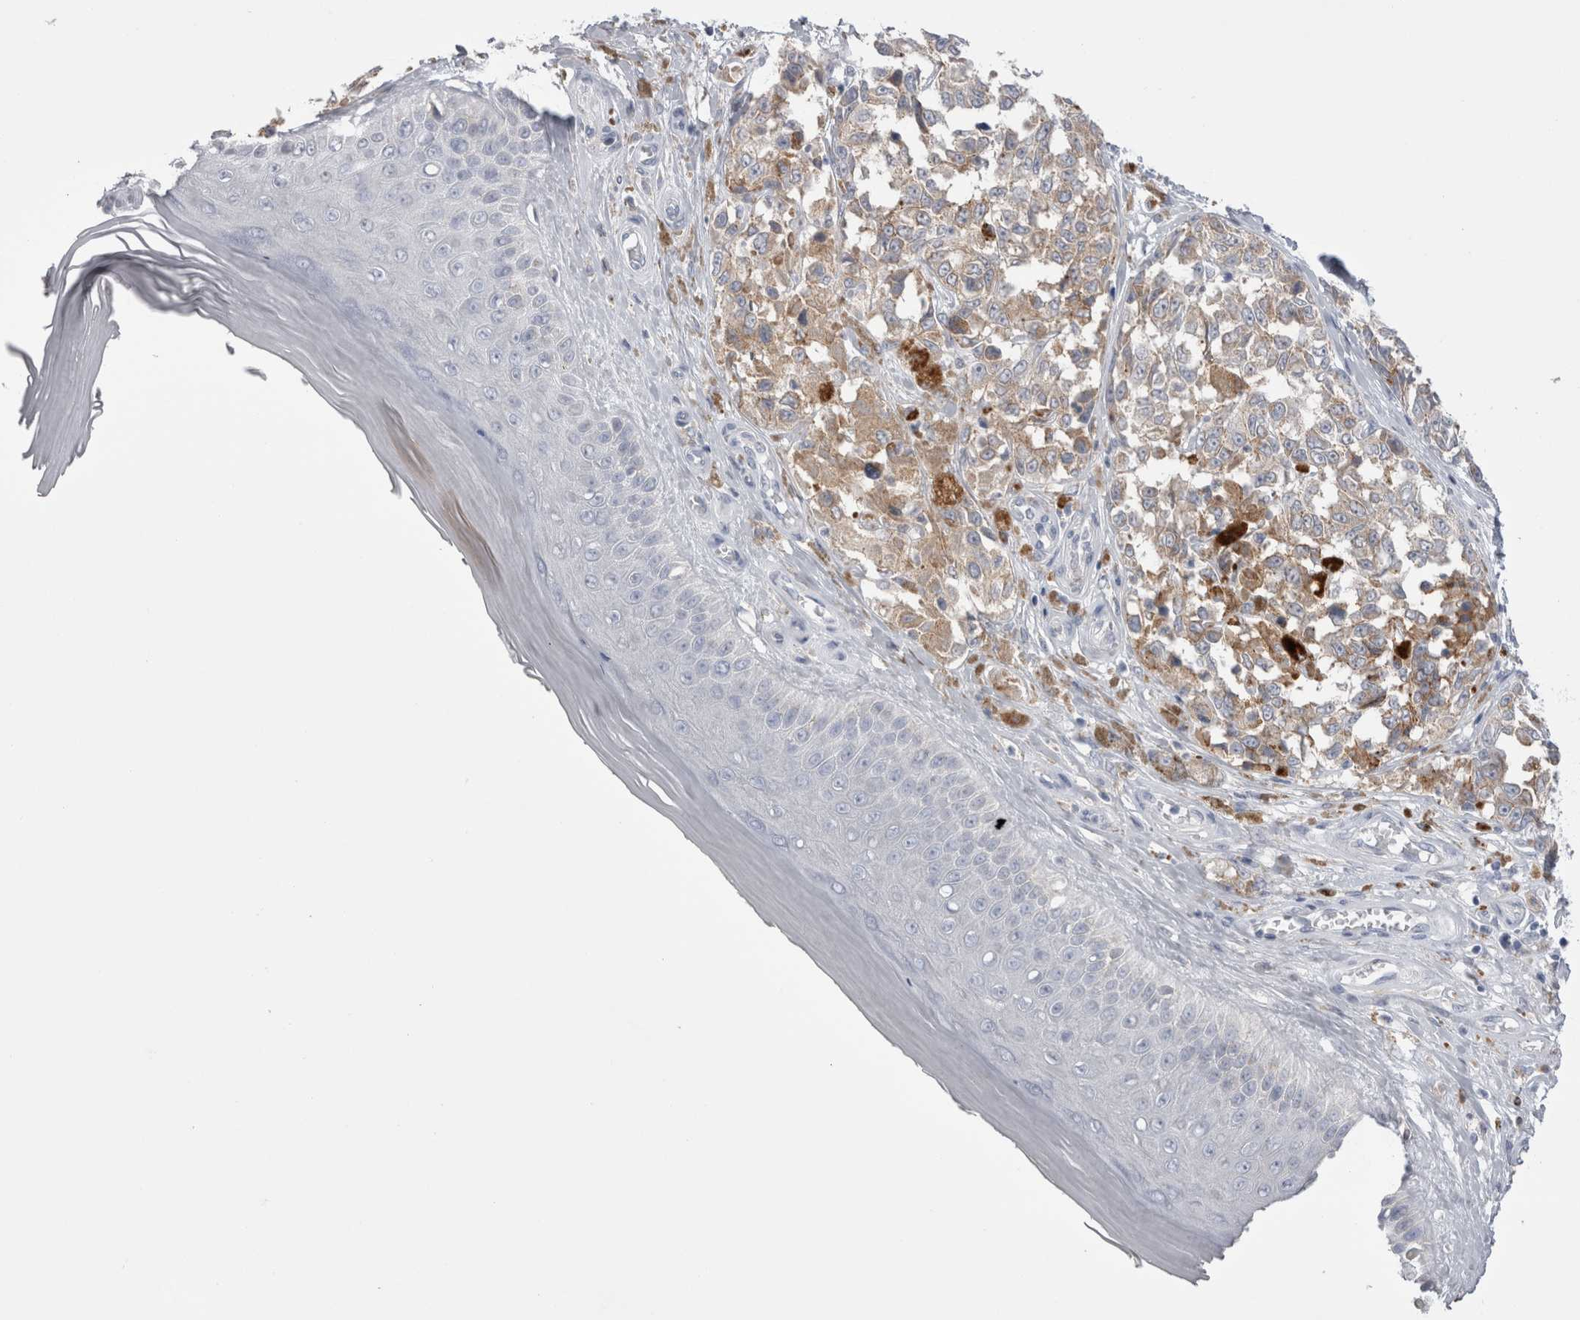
{"staining": {"intensity": "weak", "quantity": ">75%", "location": "cytoplasmic/membranous"}, "tissue": "melanoma", "cell_type": "Tumor cells", "image_type": "cancer", "snomed": [{"axis": "morphology", "description": "Malignant melanoma, NOS"}, {"axis": "topography", "description": "Skin"}], "caption": "Protein expression analysis of melanoma exhibits weak cytoplasmic/membranous expression in approximately >75% of tumor cells.", "gene": "EPDR1", "patient": {"sex": "female", "age": 64}}